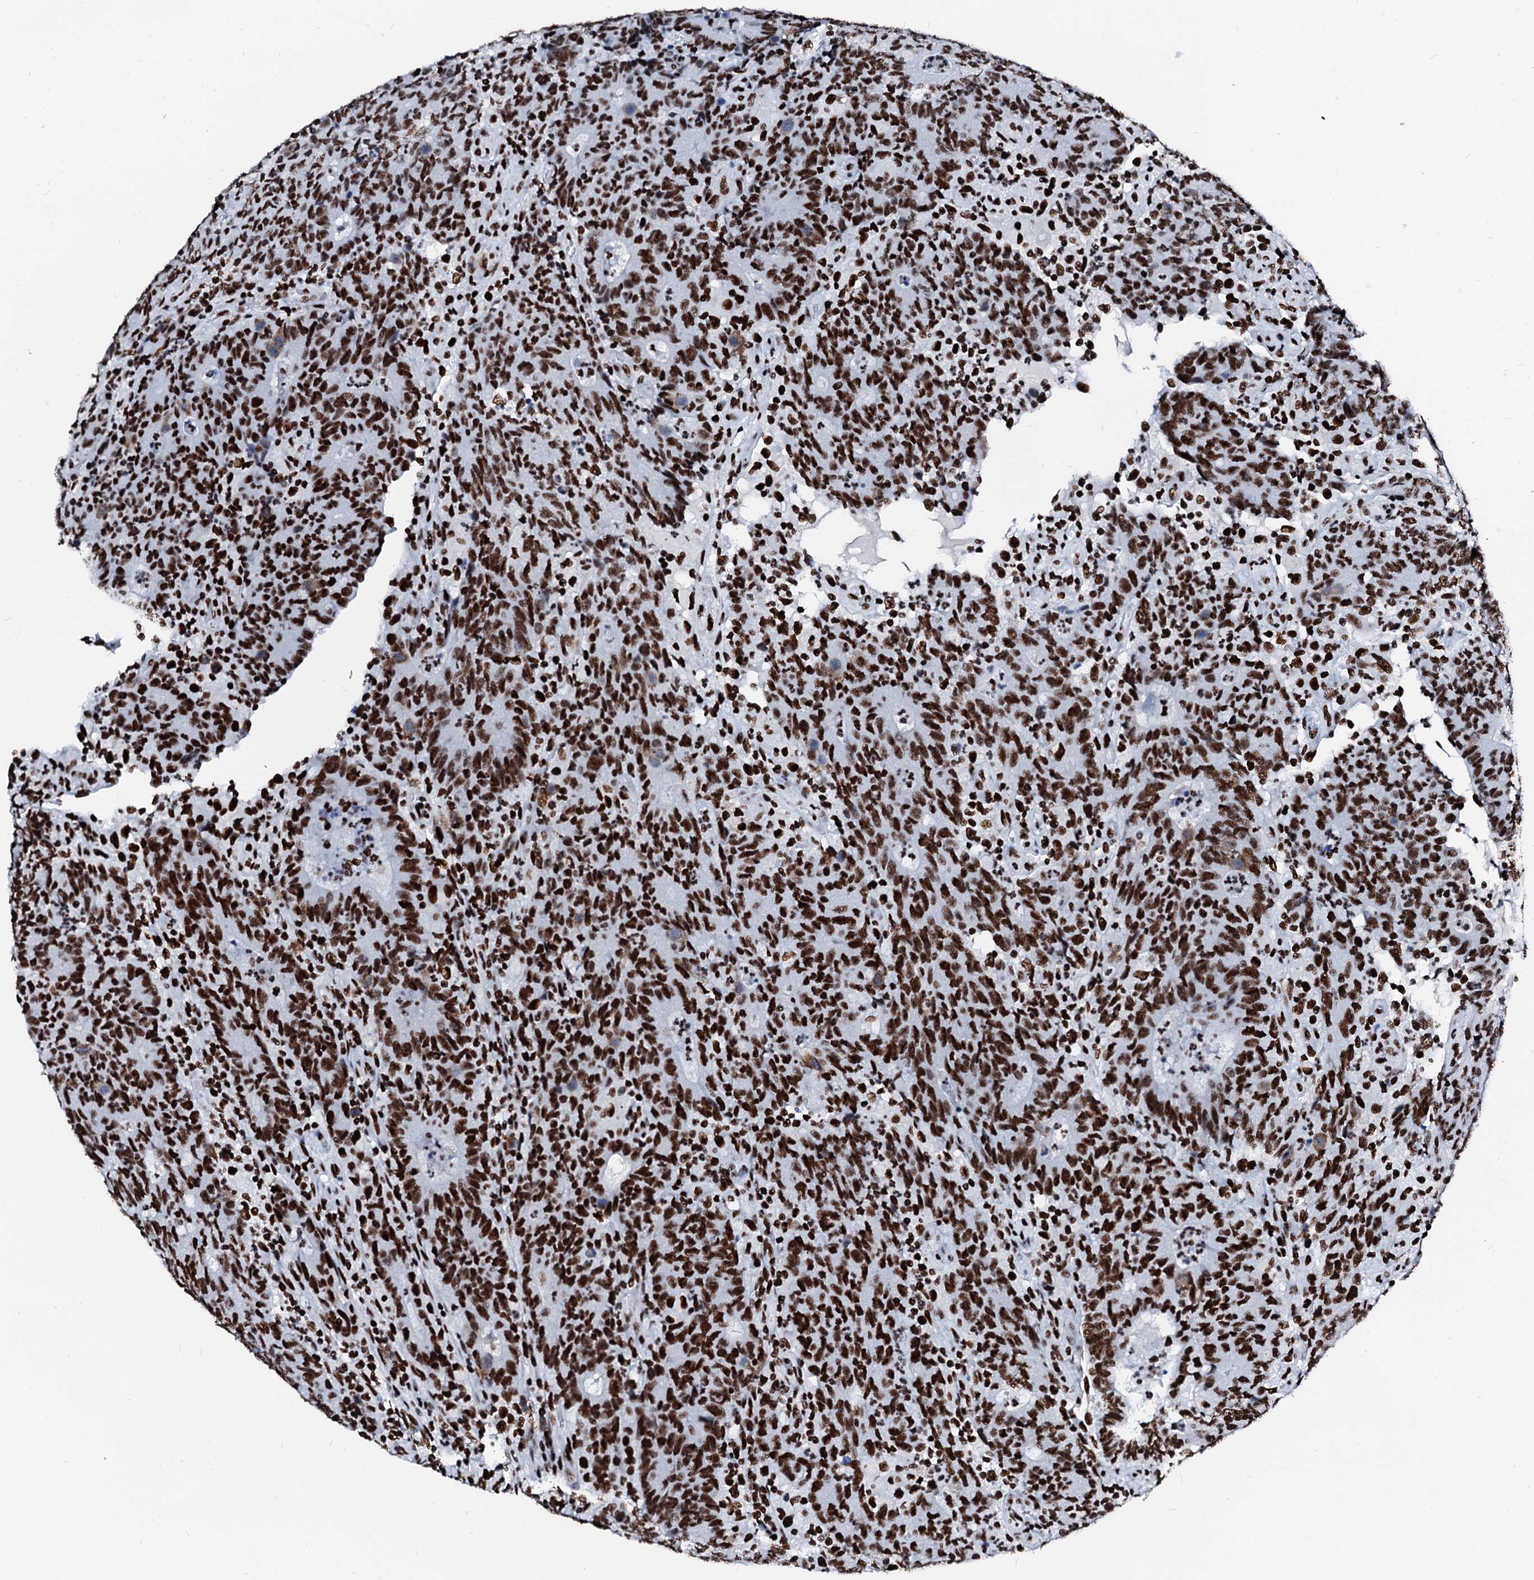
{"staining": {"intensity": "strong", "quantity": ">75%", "location": "cytoplasmic/membranous,nuclear"}, "tissue": "colorectal cancer", "cell_type": "Tumor cells", "image_type": "cancer", "snomed": [{"axis": "morphology", "description": "Adenocarcinoma, NOS"}, {"axis": "topography", "description": "Colon"}], "caption": "Immunohistochemical staining of human colorectal adenocarcinoma displays high levels of strong cytoplasmic/membranous and nuclear staining in approximately >75% of tumor cells. (brown staining indicates protein expression, while blue staining denotes nuclei).", "gene": "RALY", "patient": {"sex": "female", "age": 75}}